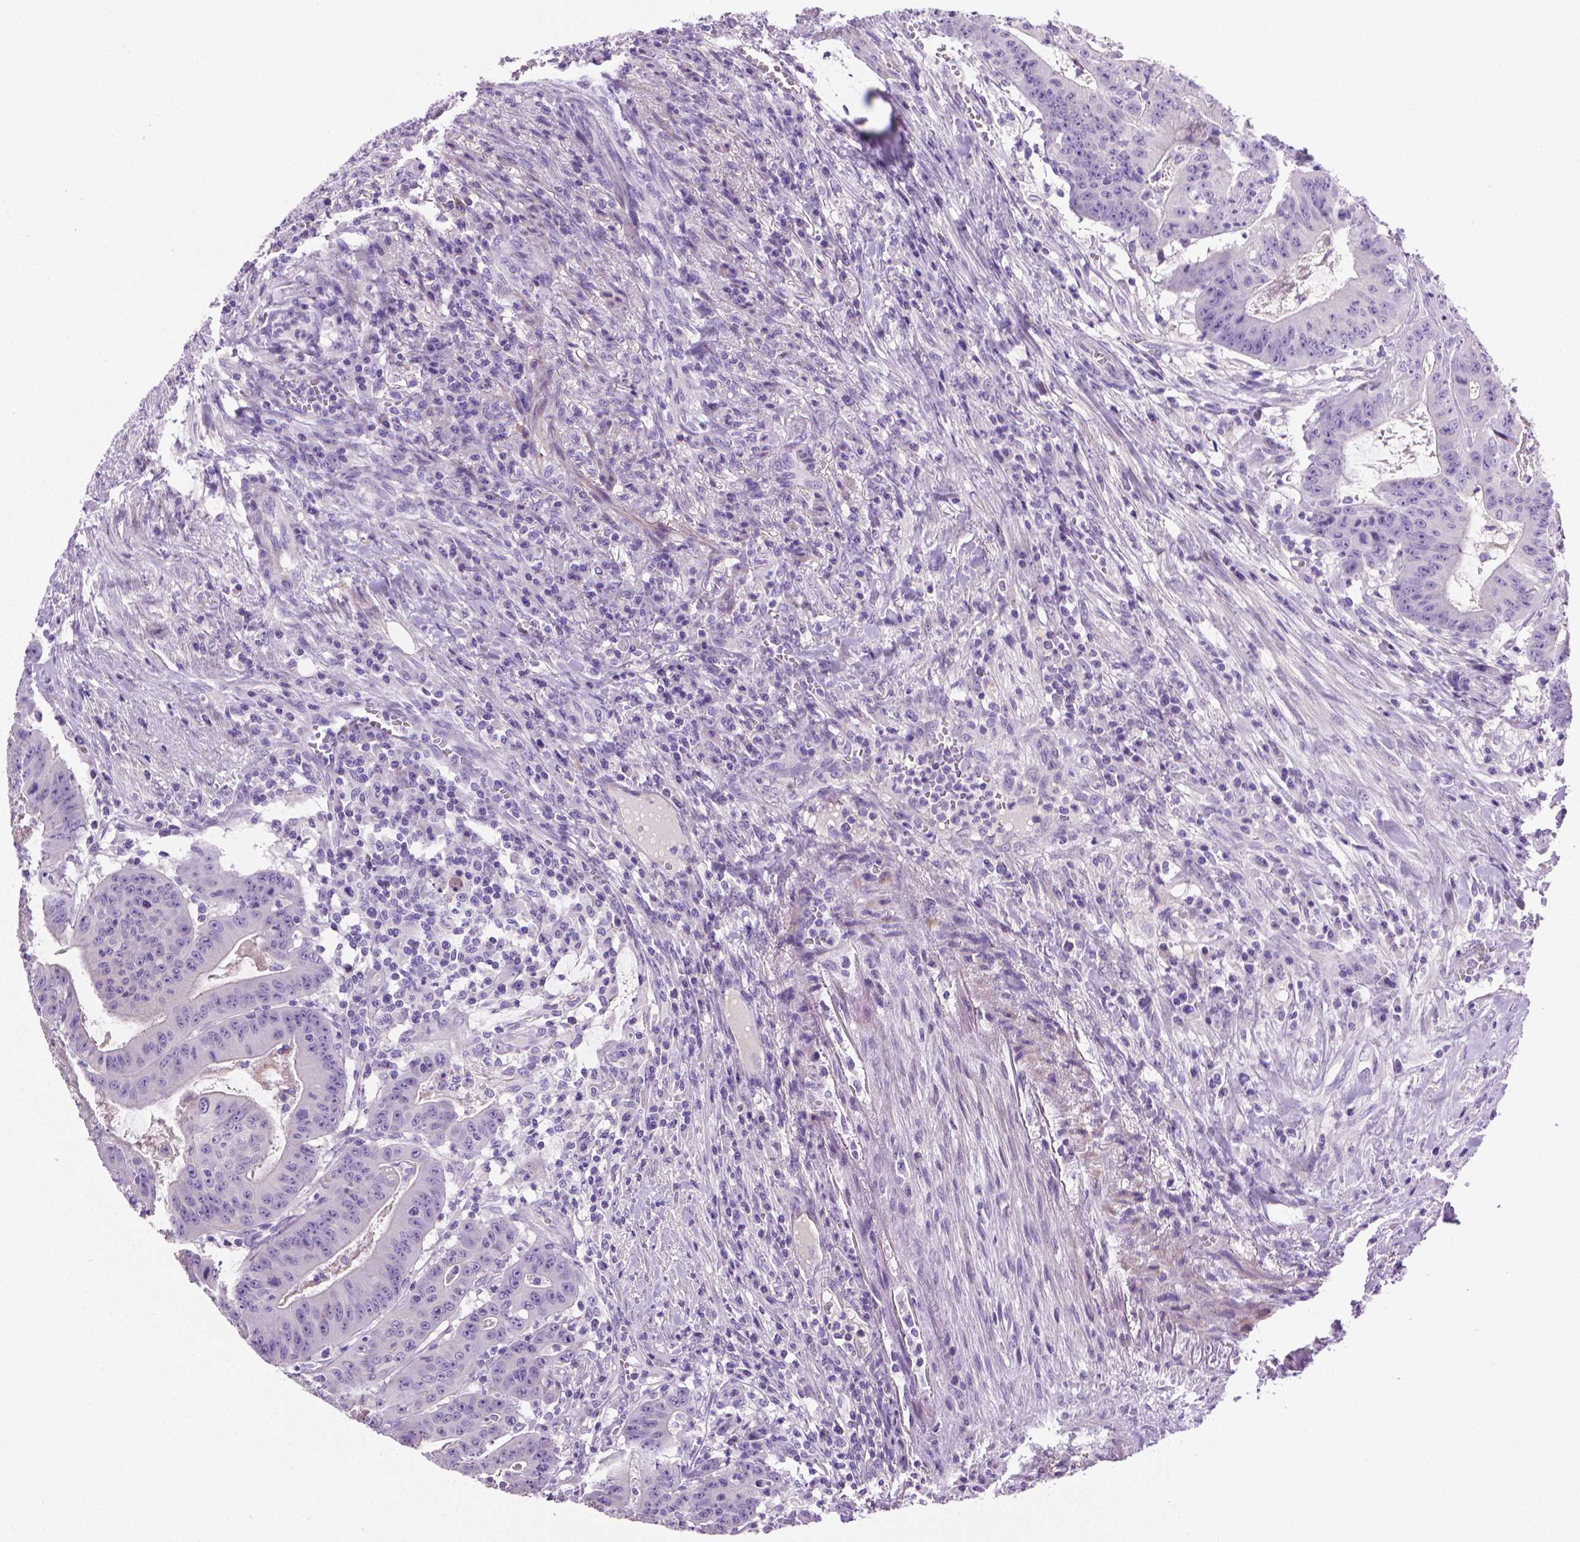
{"staining": {"intensity": "negative", "quantity": "none", "location": "none"}, "tissue": "colorectal cancer", "cell_type": "Tumor cells", "image_type": "cancer", "snomed": [{"axis": "morphology", "description": "Adenocarcinoma, NOS"}, {"axis": "topography", "description": "Colon"}], "caption": "DAB immunohistochemical staining of colorectal cancer displays no significant expression in tumor cells.", "gene": "PNMA2", "patient": {"sex": "male", "age": 33}}